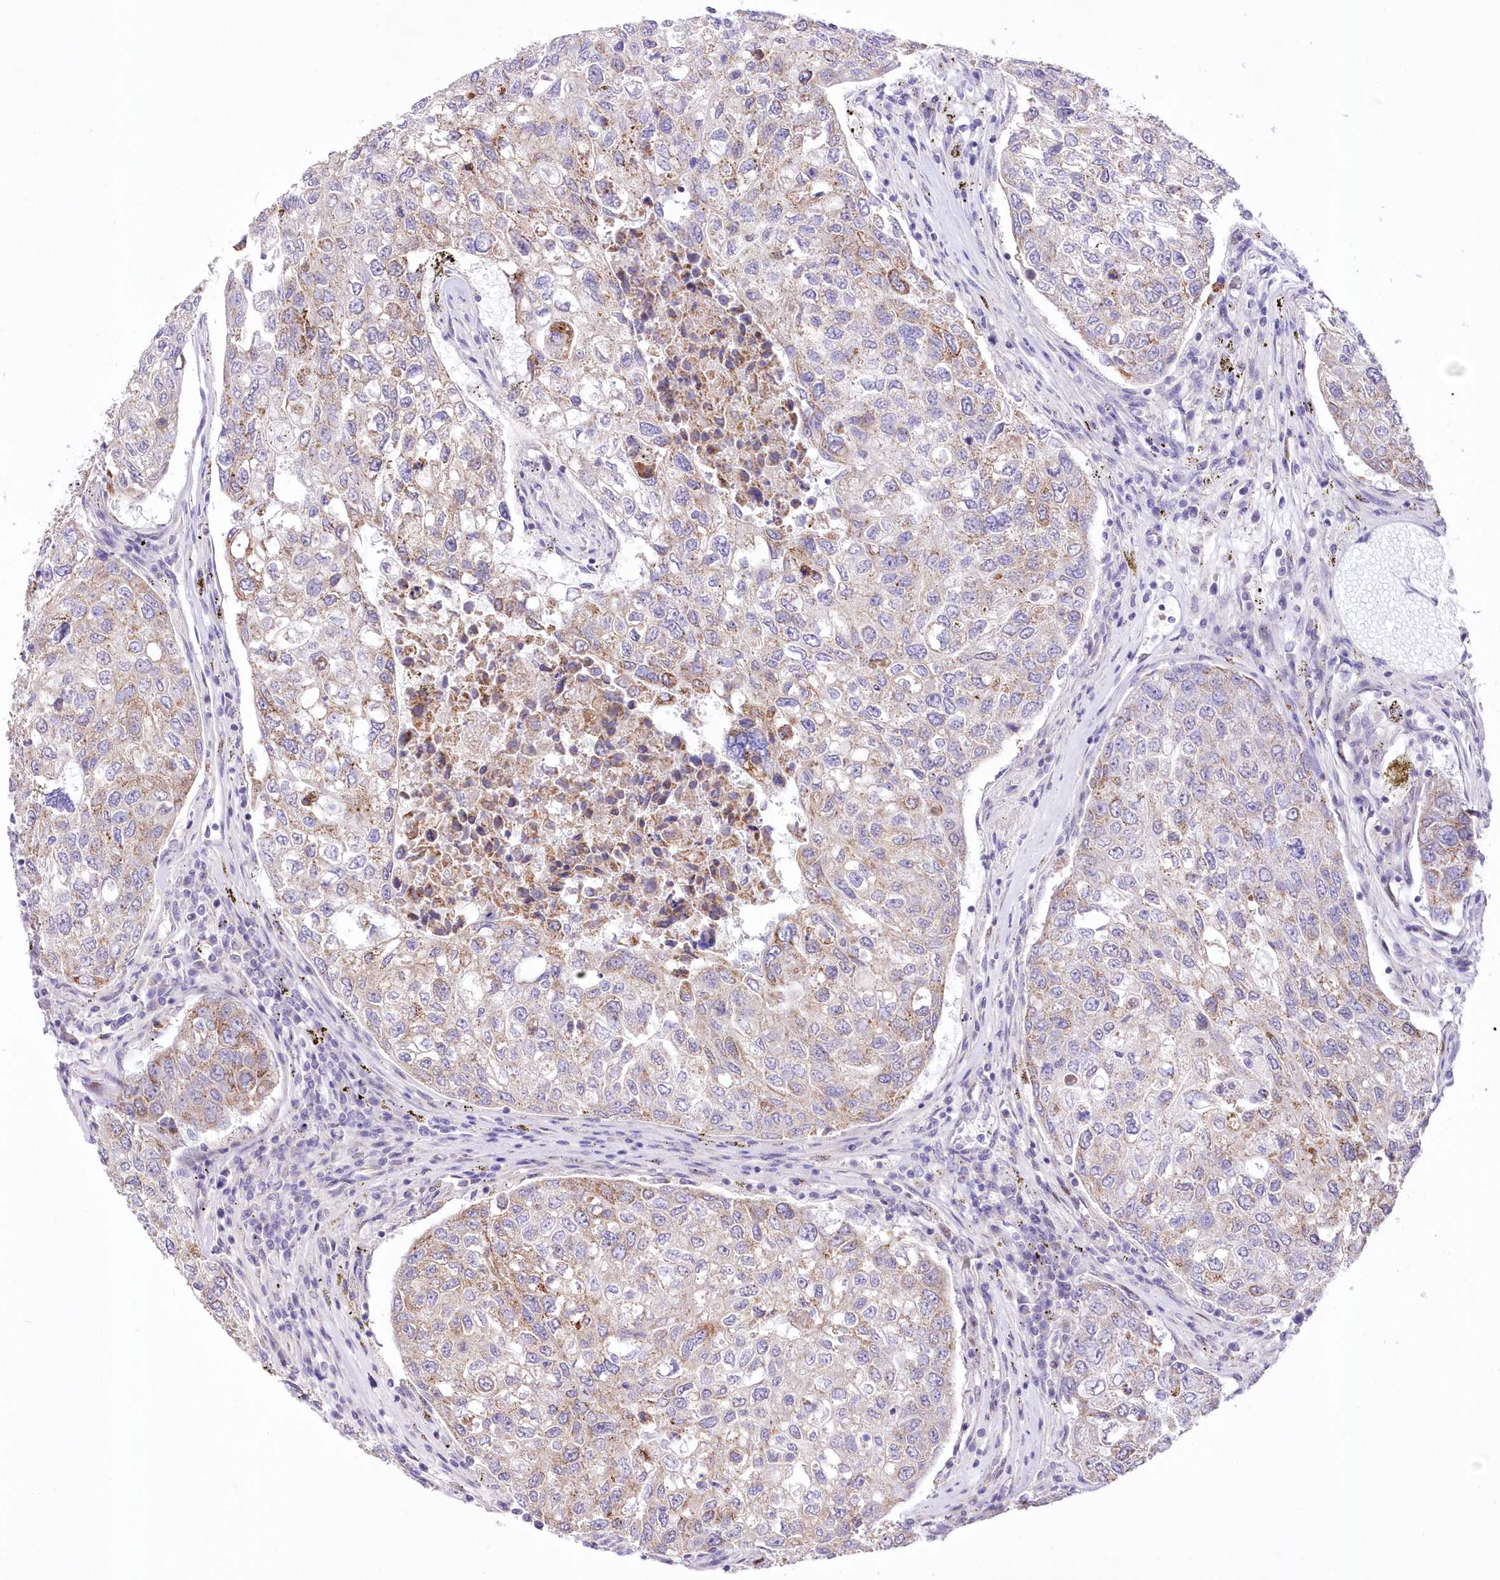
{"staining": {"intensity": "weak", "quantity": "25%-75%", "location": "cytoplasmic/membranous"}, "tissue": "urothelial cancer", "cell_type": "Tumor cells", "image_type": "cancer", "snomed": [{"axis": "morphology", "description": "Urothelial carcinoma, High grade"}, {"axis": "topography", "description": "Lymph node"}, {"axis": "topography", "description": "Urinary bladder"}], "caption": "Immunohistochemistry (IHC) (DAB) staining of human urothelial cancer reveals weak cytoplasmic/membranous protein expression in about 25%-75% of tumor cells. Nuclei are stained in blue.", "gene": "FAM241B", "patient": {"sex": "male", "age": 51}}